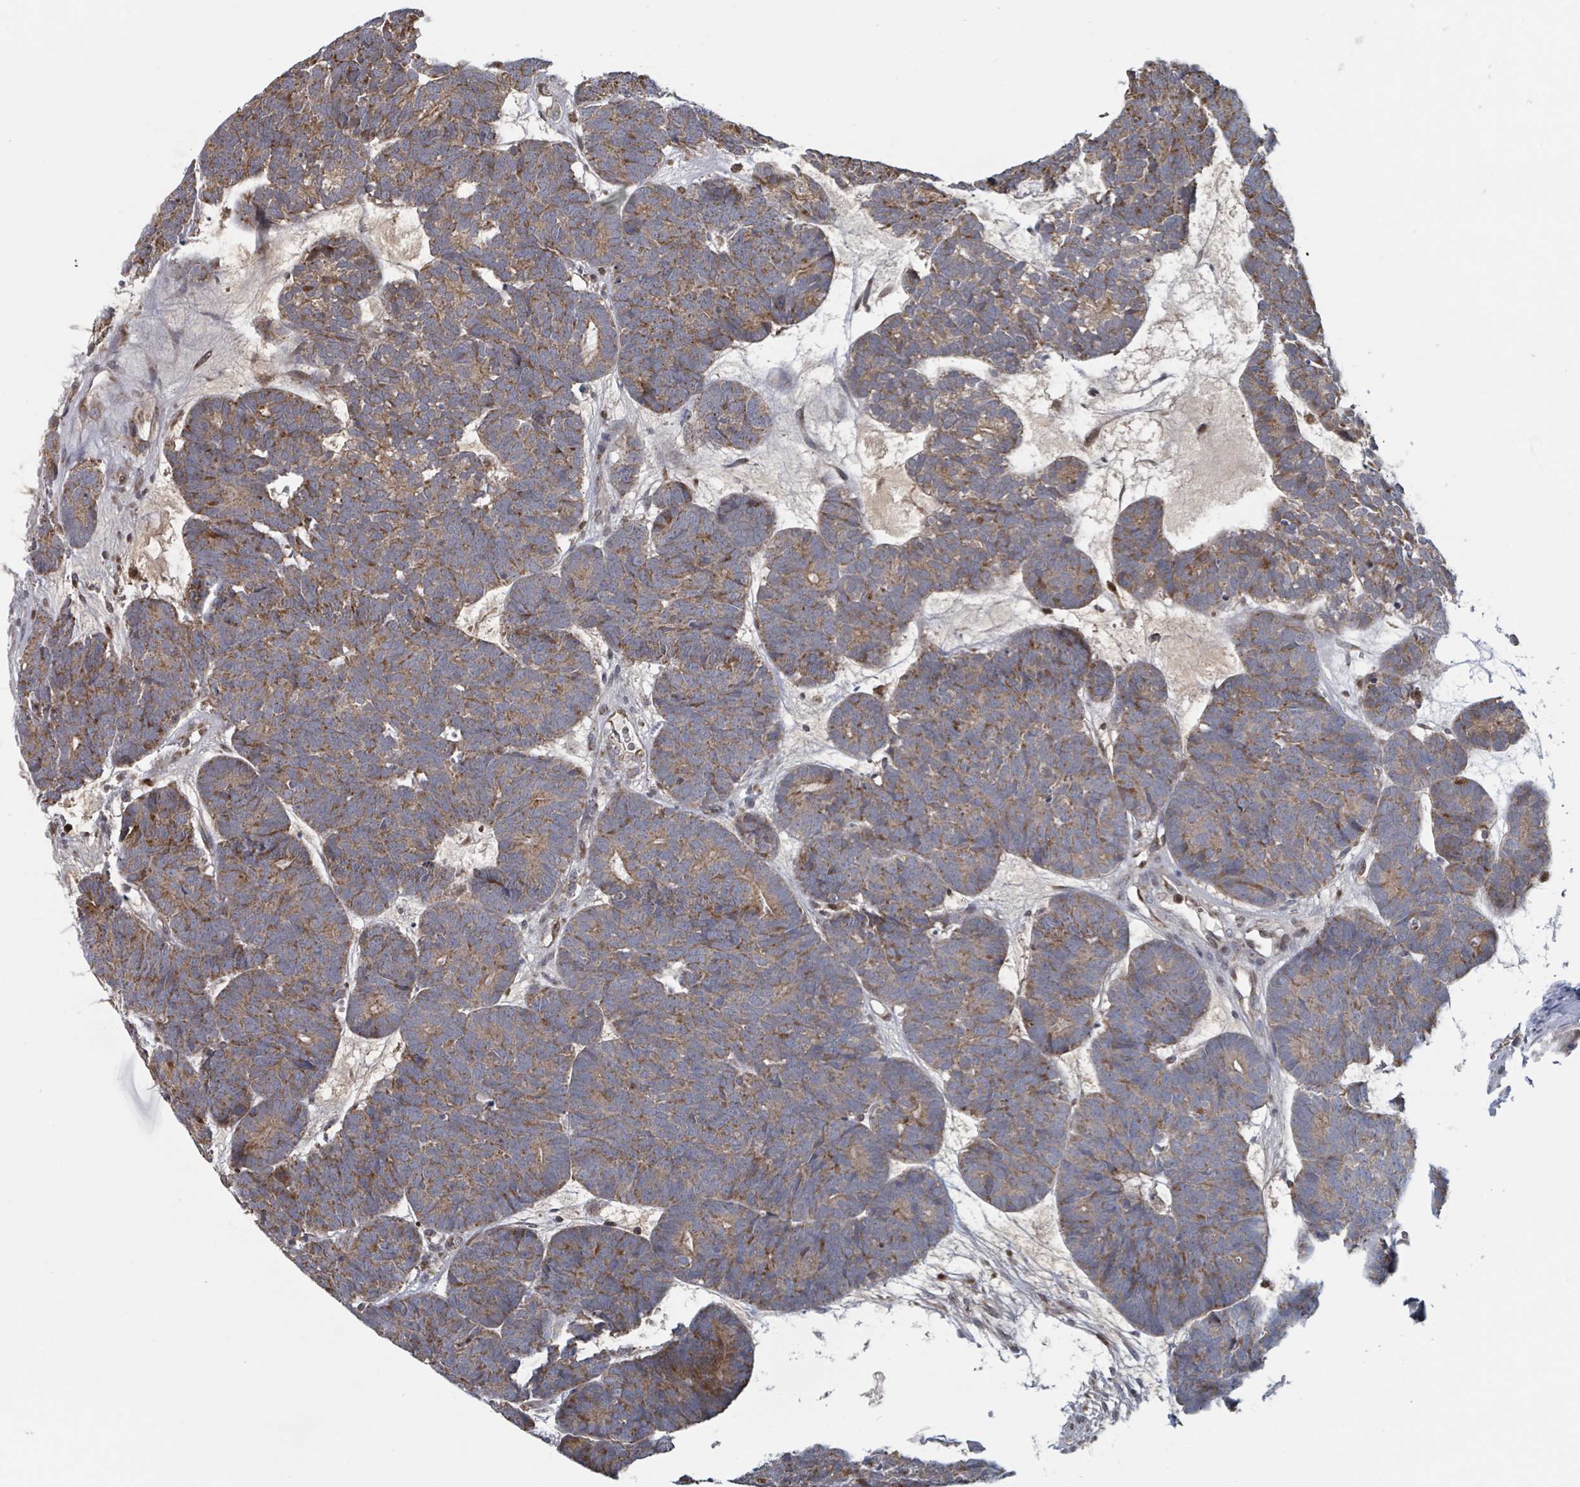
{"staining": {"intensity": "moderate", "quantity": ">75%", "location": "cytoplasmic/membranous"}, "tissue": "head and neck cancer", "cell_type": "Tumor cells", "image_type": "cancer", "snomed": [{"axis": "morphology", "description": "Adenocarcinoma, NOS"}, {"axis": "topography", "description": "Head-Neck"}], "caption": "Moderate cytoplasmic/membranous protein staining is identified in approximately >75% of tumor cells in head and neck cancer (adenocarcinoma).", "gene": "HIVEP1", "patient": {"sex": "female", "age": 81}}